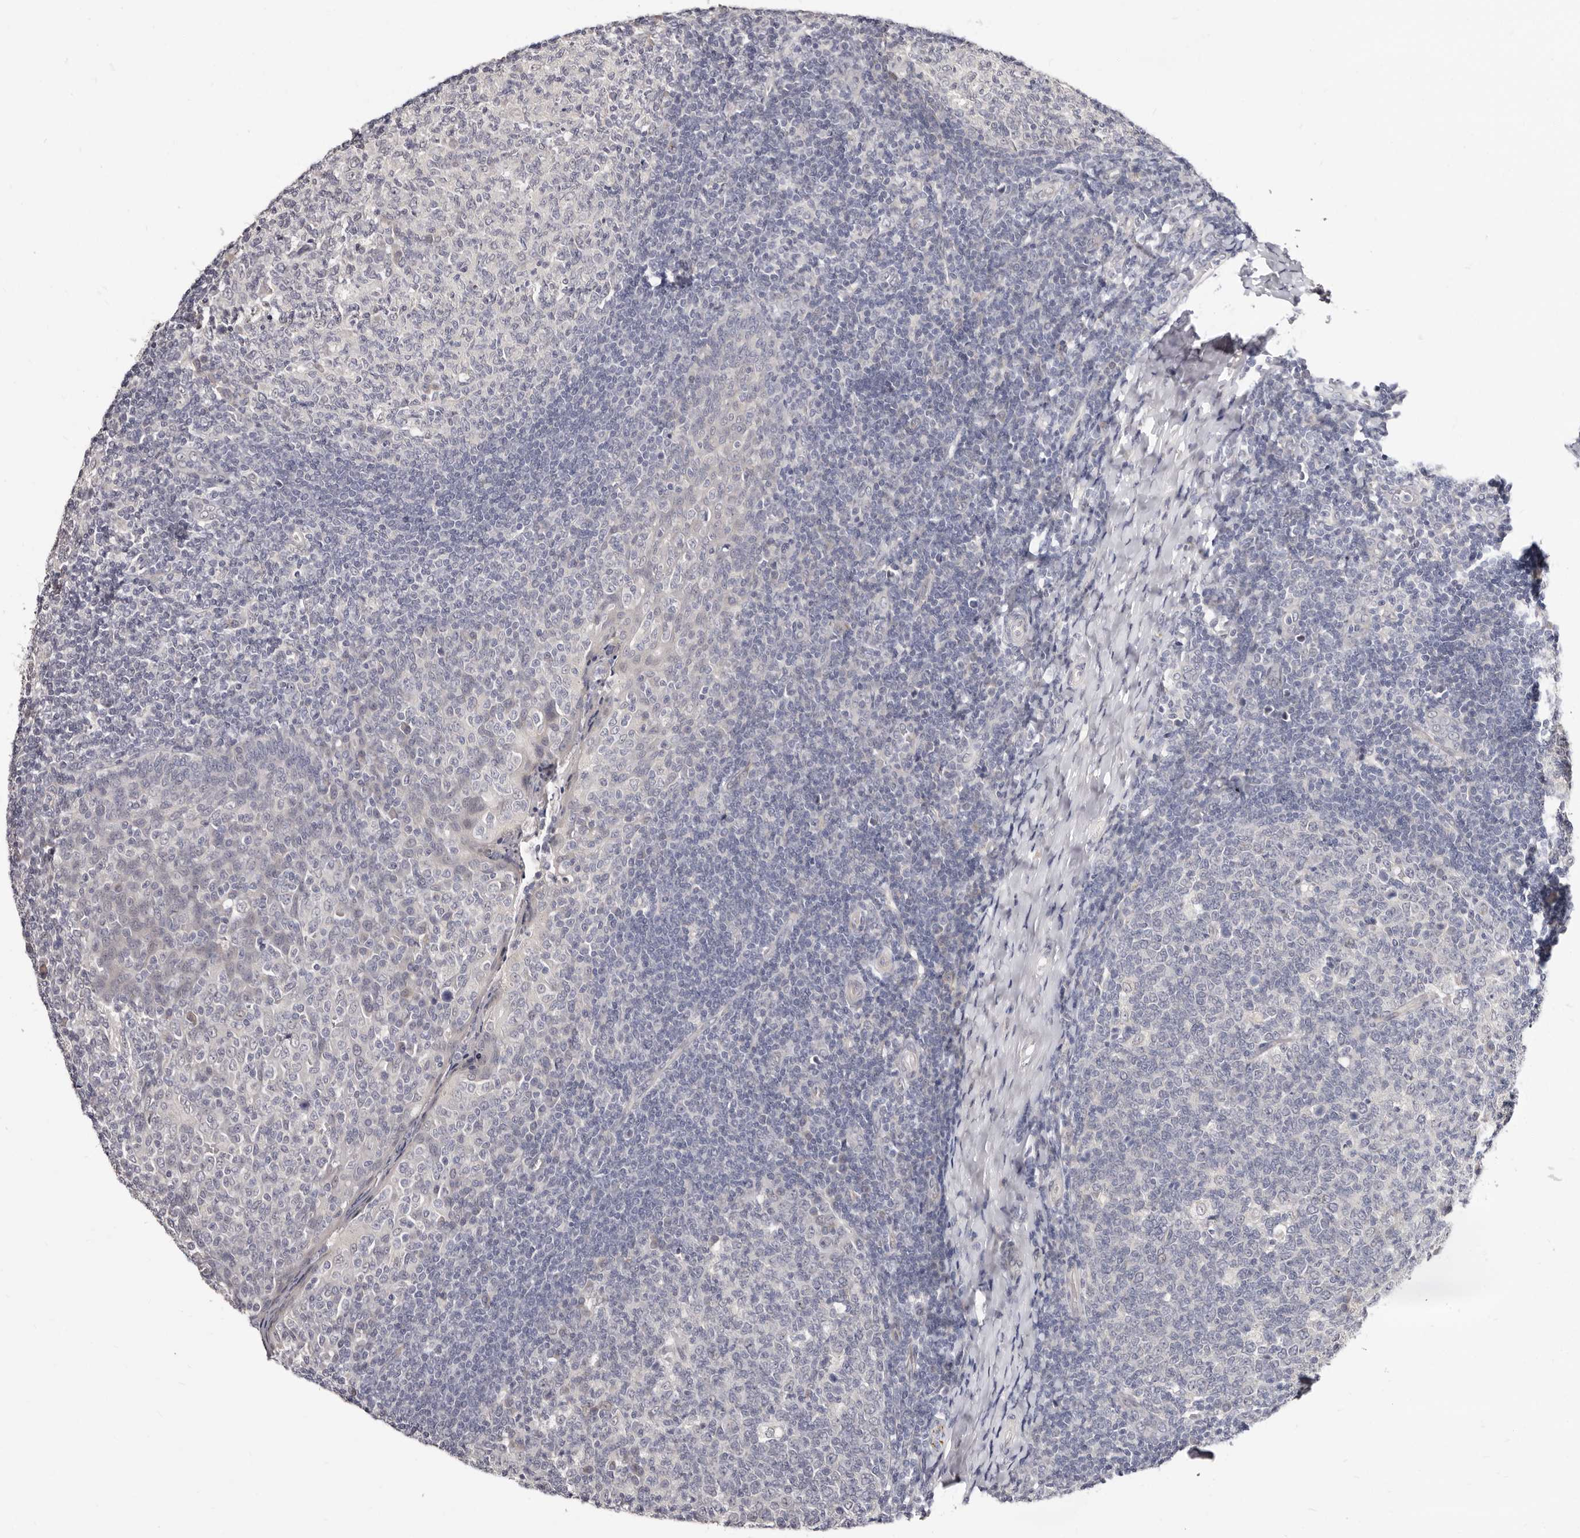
{"staining": {"intensity": "negative", "quantity": "none", "location": "none"}, "tissue": "tonsil", "cell_type": "Germinal center cells", "image_type": "normal", "snomed": [{"axis": "morphology", "description": "Normal tissue, NOS"}, {"axis": "topography", "description": "Tonsil"}], "caption": "Immunohistochemistry image of benign human tonsil stained for a protein (brown), which exhibits no staining in germinal center cells.", "gene": "KLHL4", "patient": {"sex": "female", "age": 19}}